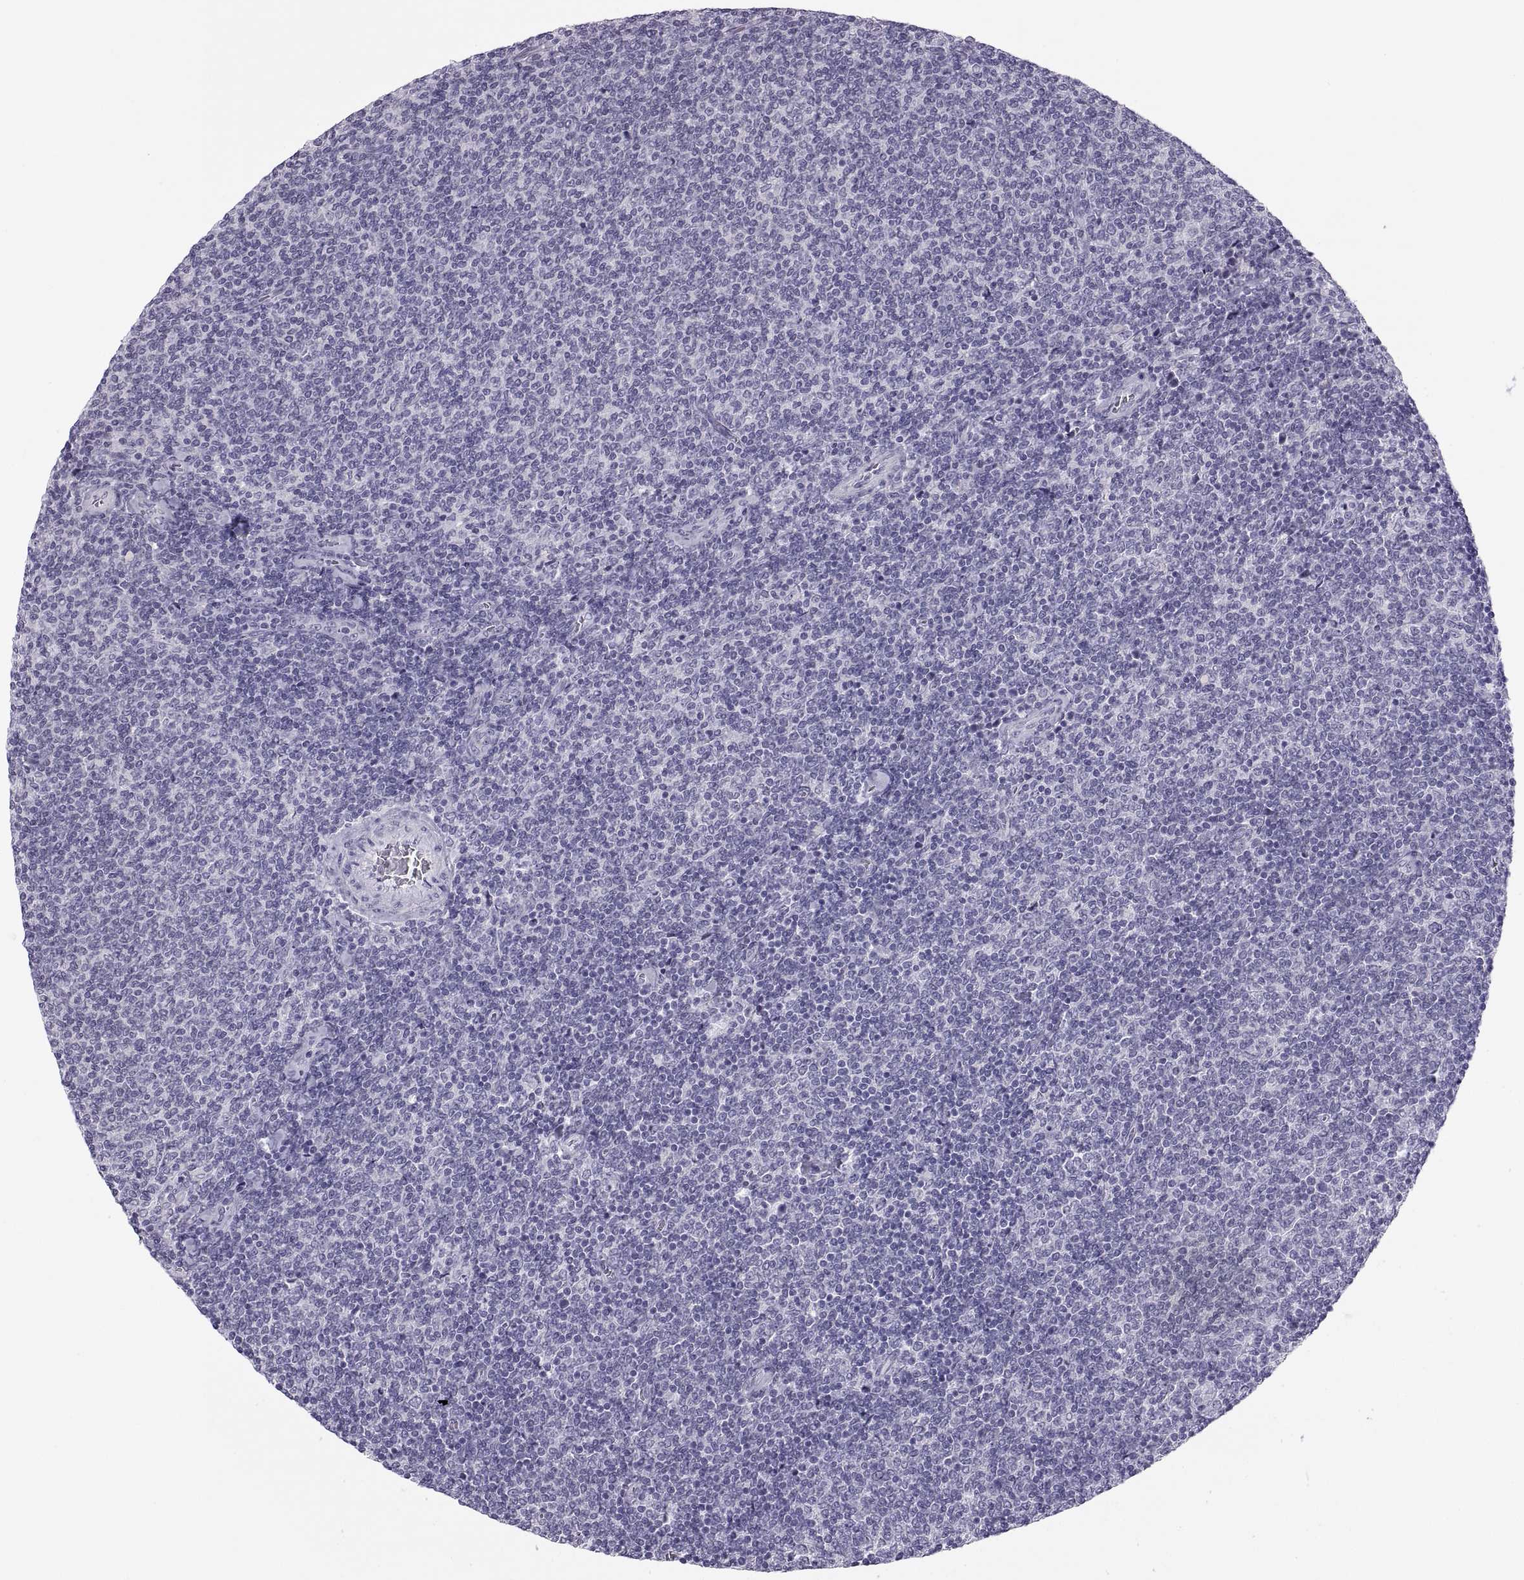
{"staining": {"intensity": "negative", "quantity": "none", "location": "none"}, "tissue": "lymphoma", "cell_type": "Tumor cells", "image_type": "cancer", "snomed": [{"axis": "morphology", "description": "Malignant lymphoma, non-Hodgkin's type, Low grade"}, {"axis": "topography", "description": "Lymph node"}], "caption": "The image displays no staining of tumor cells in malignant lymphoma, non-Hodgkin's type (low-grade).", "gene": "C3orf22", "patient": {"sex": "male", "age": 52}}